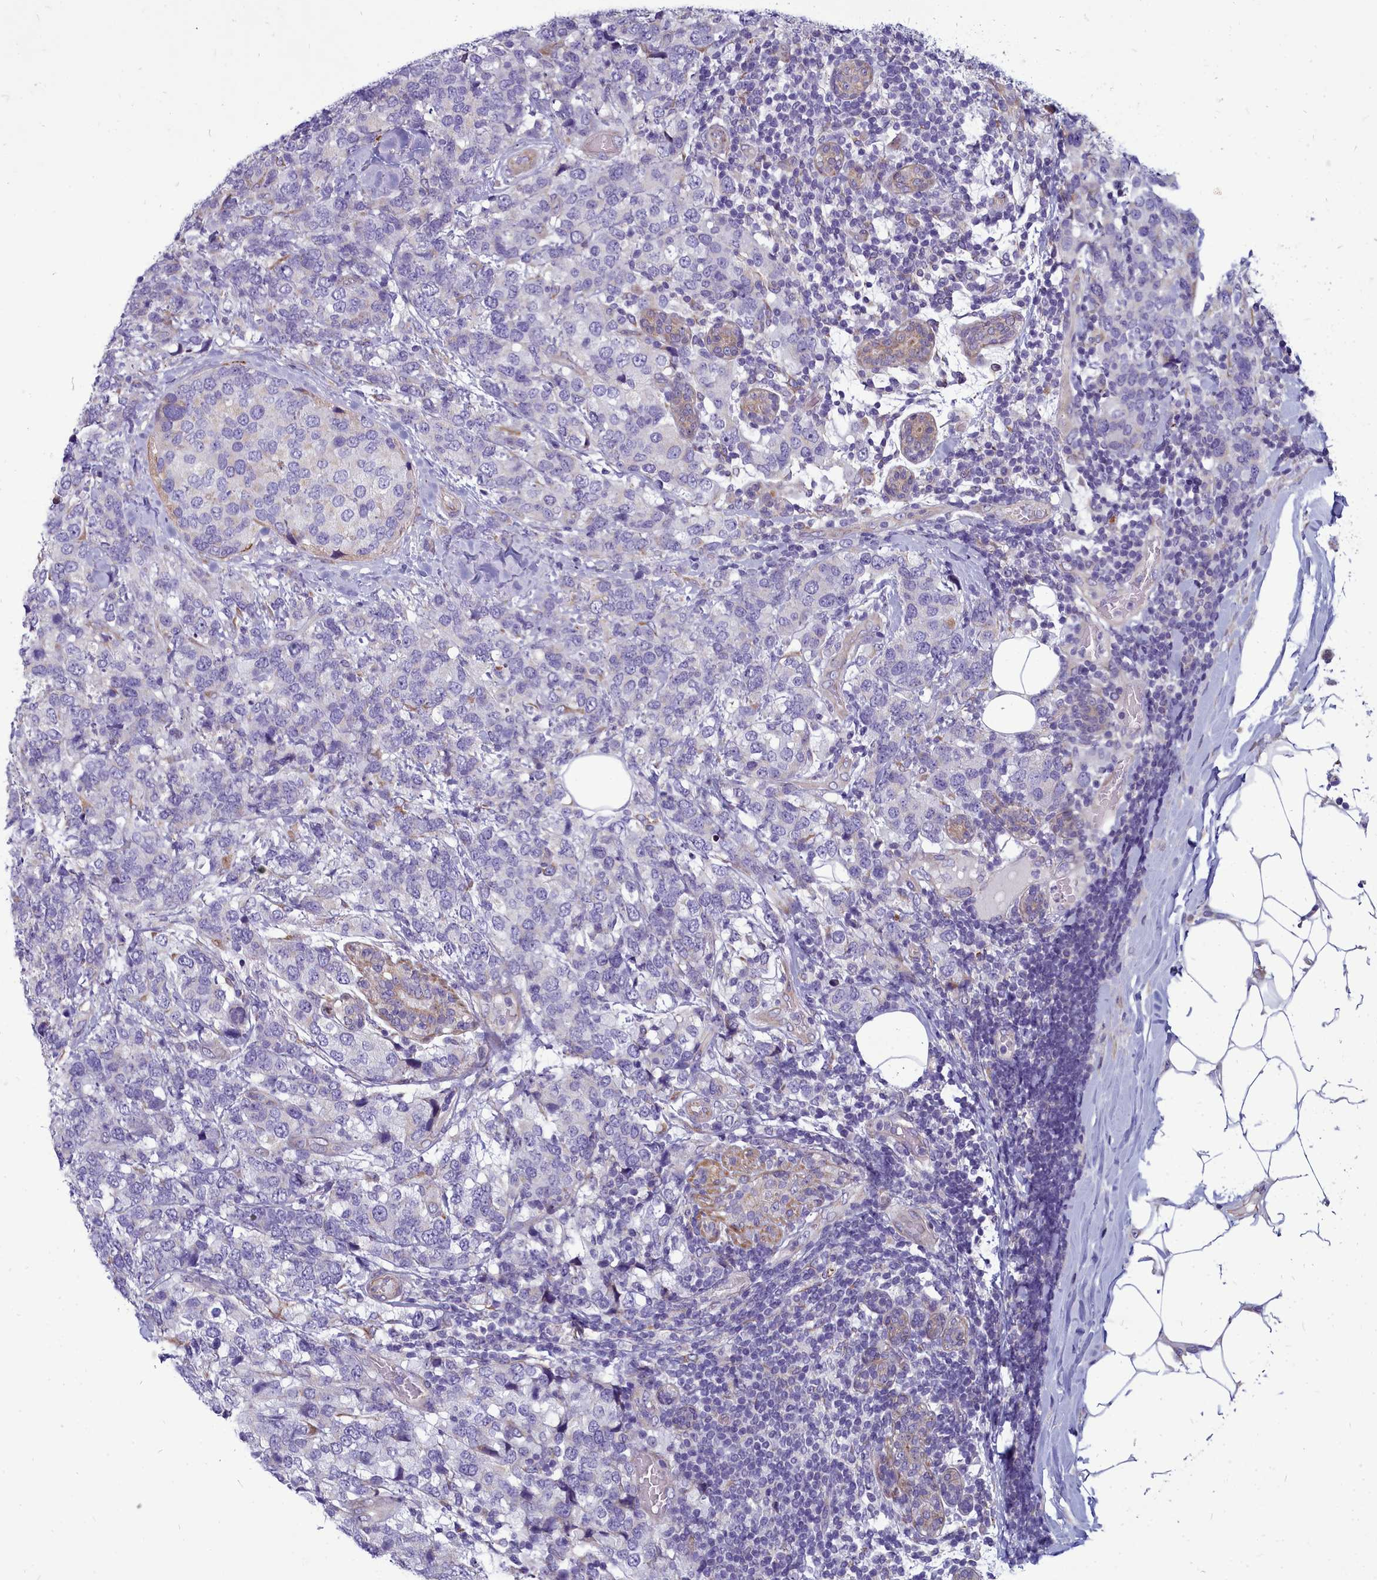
{"staining": {"intensity": "negative", "quantity": "none", "location": "none"}, "tissue": "breast cancer", "cell_type": "Tumor cells", "image_type": "cancer", "snomed": [{"axis": "morphology", "description": "Lobular carcinoma"}, {"axis": "topography", "description": "Breast"}], "caption": "IHC of human breast cancer reveals no positivity in tumor cells.", "gene": "SMPD4", "patient": {"sex": "female", "age": 59}}